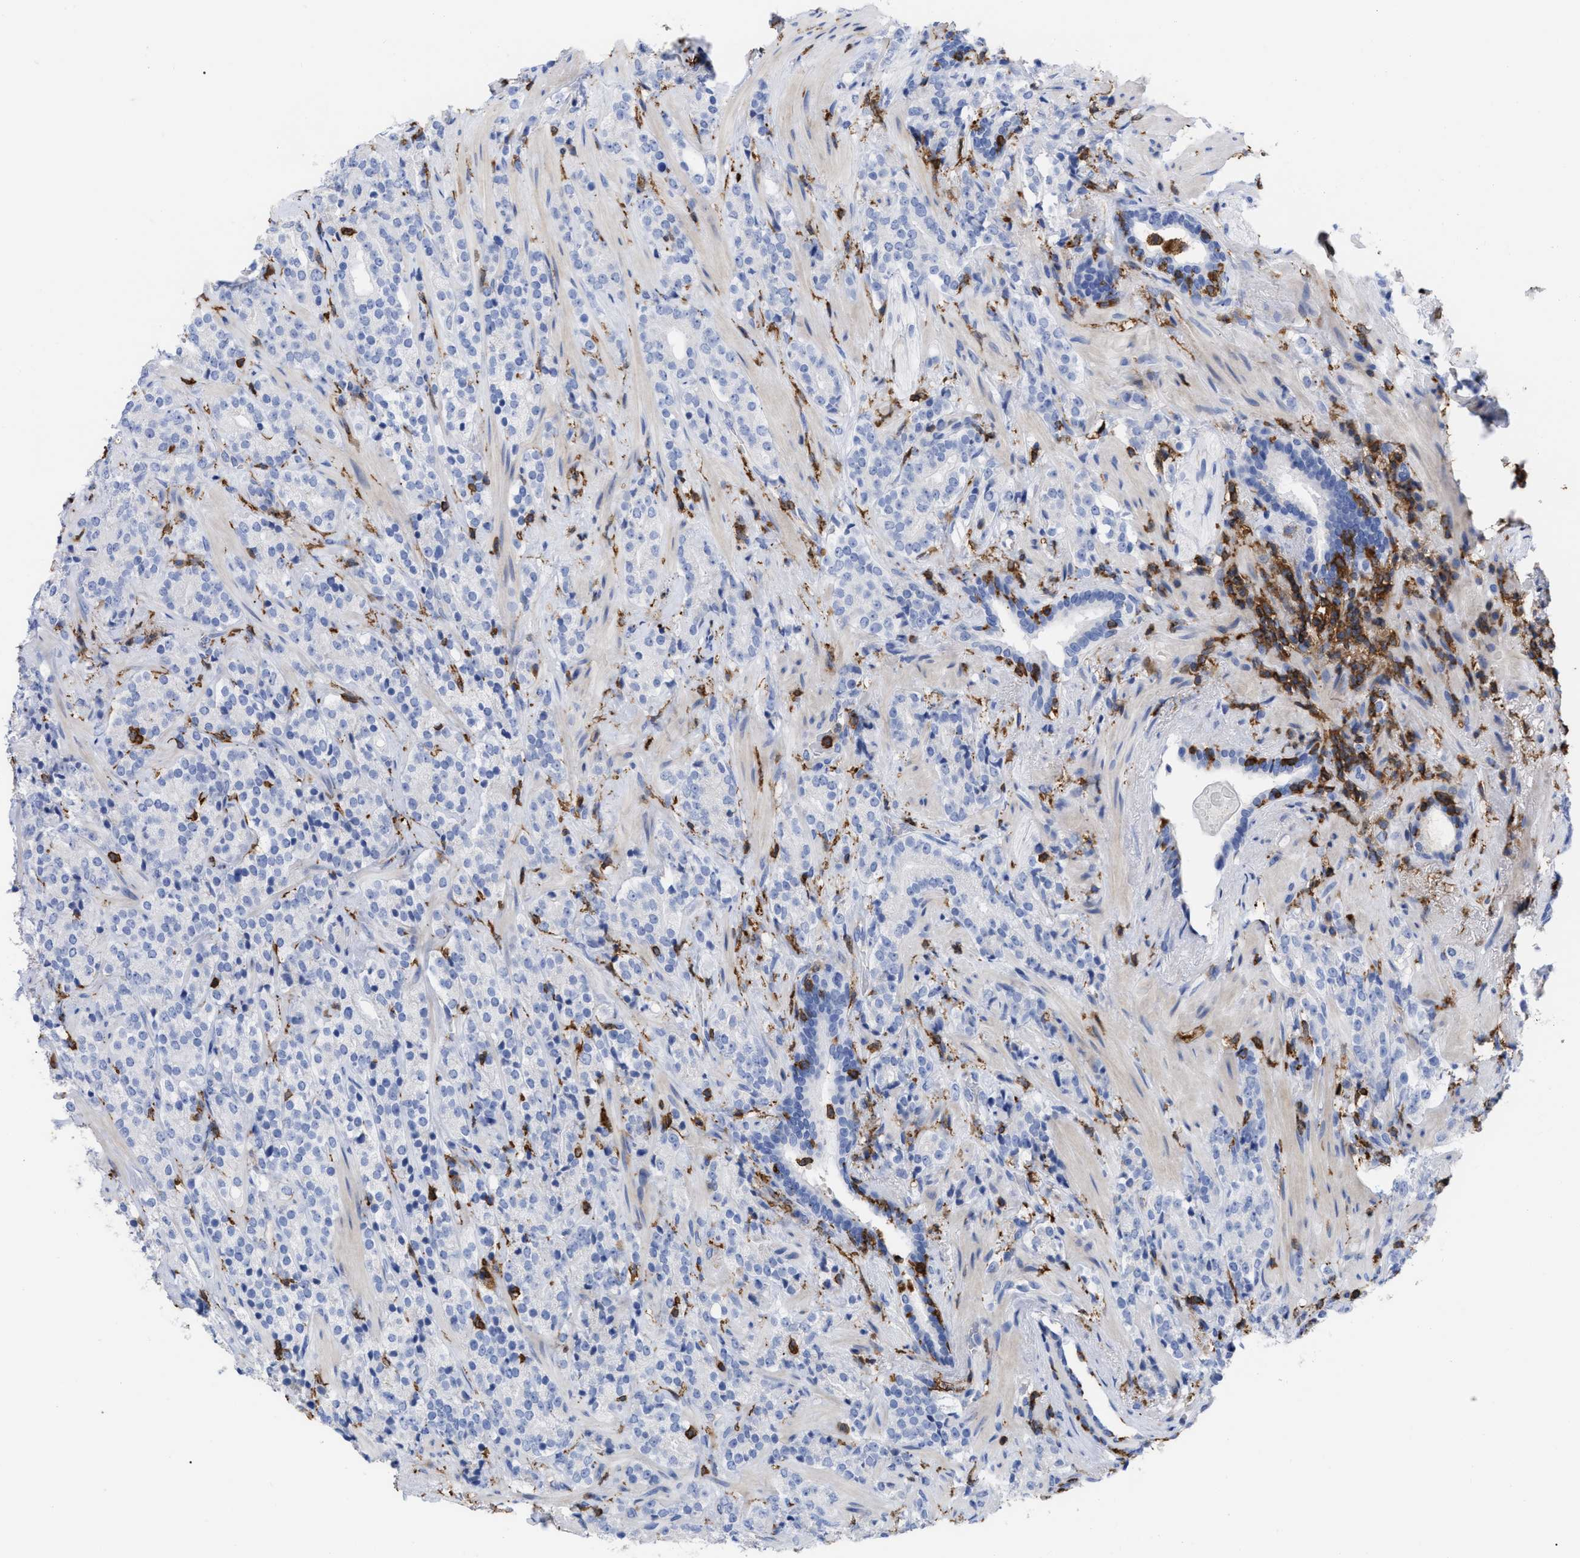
{"staining": {"intensity": "negative", "quantity": "none", "location": "none"}, "tissue": "prostate cancer", "cell_type": "Tumor cells", "image_type": "cancer", "snomed": [{"axis": "morphology", "description": "Adenocarcinoma, High grade"}, {"axis": "topography", "description": "Prostate"}], "caption": "Immunohistochemical staining of human prostate cancer demonstrates no significant positivity in tumor cells.", "gene": "HCLS1", "patient": {"sex": "male", "age": 71}}